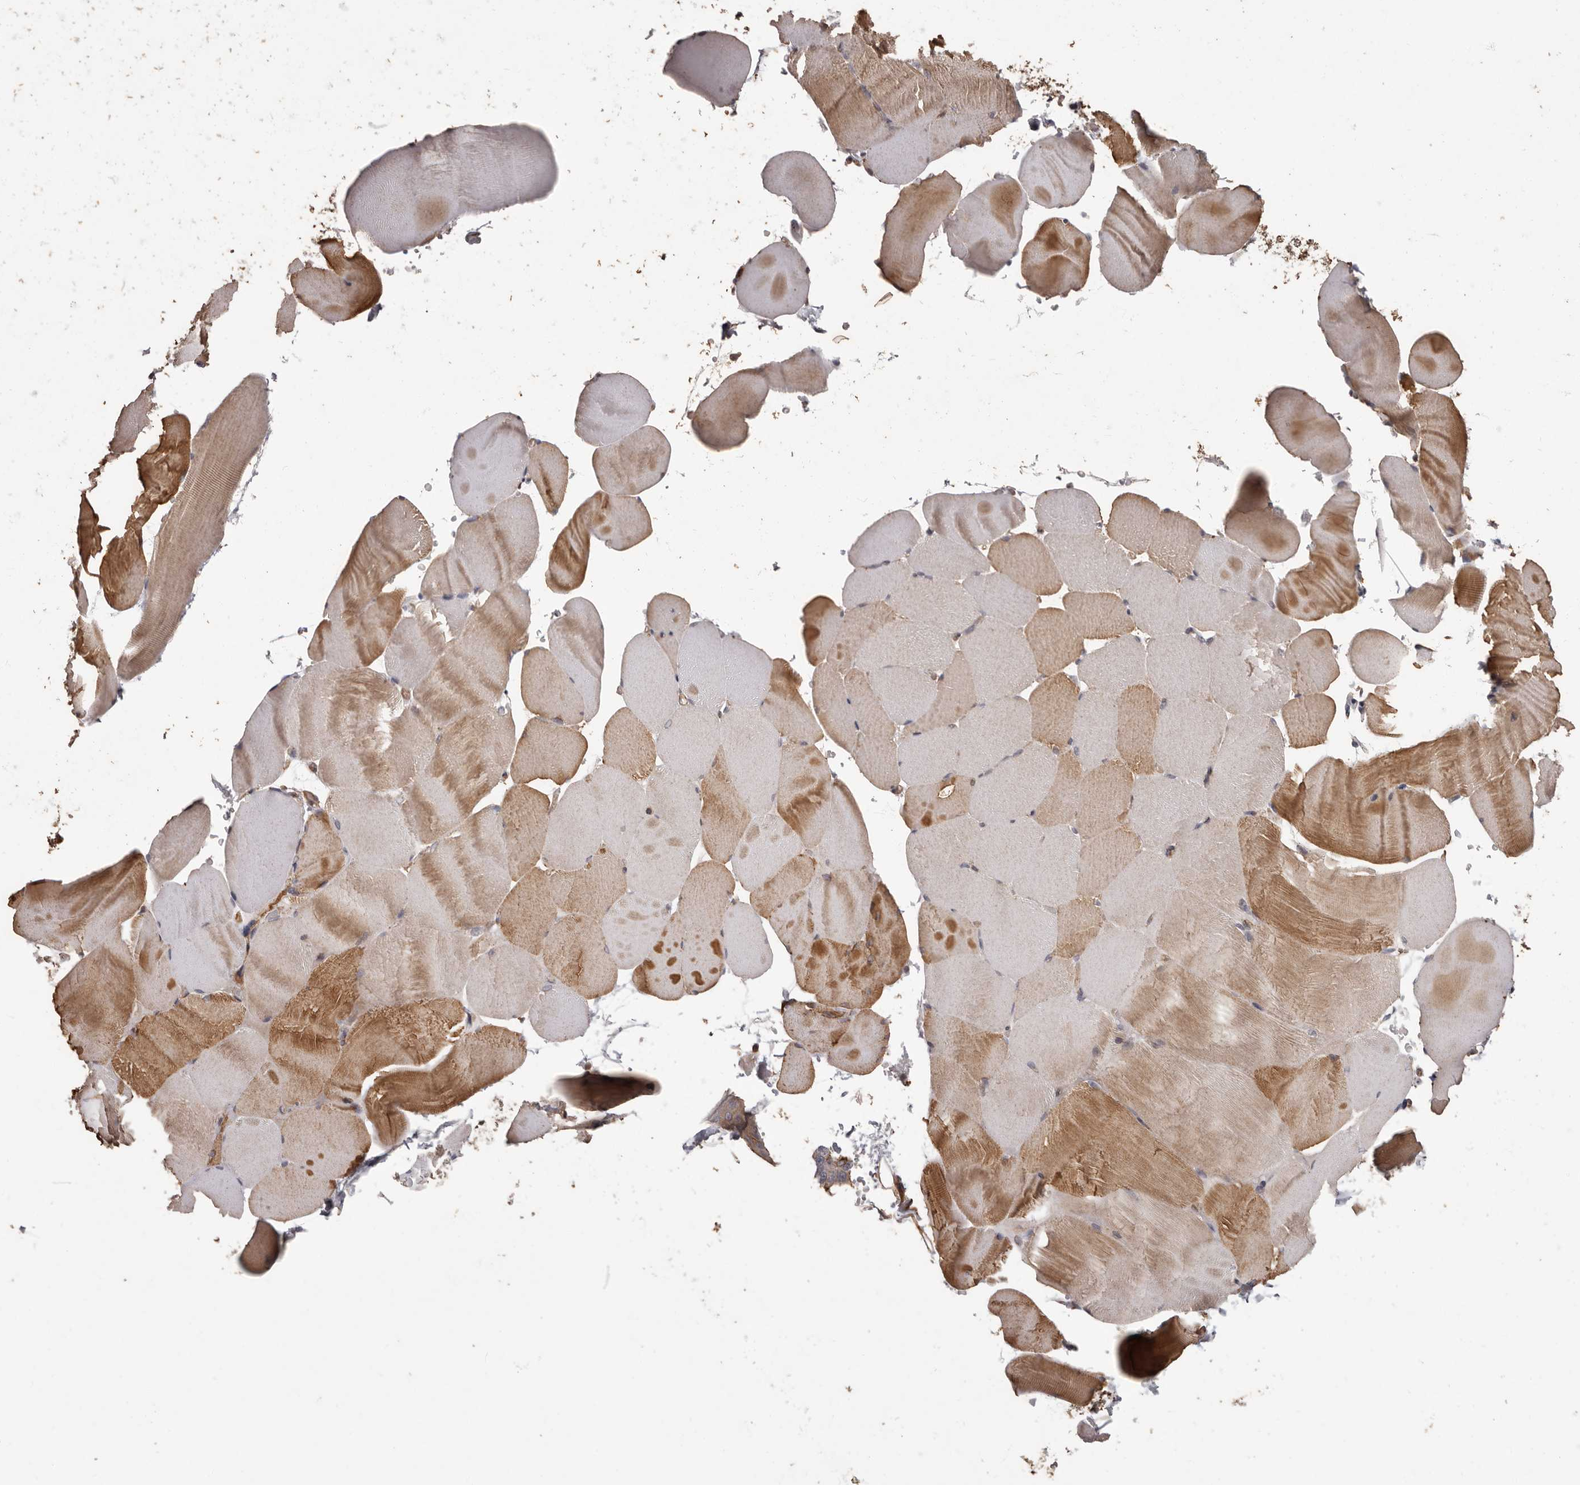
{"staining": {"intensity": "moderate", "quantity": "25%-75%", "location": "cytoplasmic/membranous"}, "tissue": "skeletal muscle", "cell_type": "Myocytes", "image_type": "normal", "snomed": [{"axis": "morphology", "description": "Normal tissue, NOS"}, {"axis": "topography", "description": "Skeletal muscle"}, {"axis": "topography", "description": "Parathyroid gland"}], "caption": "IHC of unremarkable human skeletal muscle demonstrates medium levels of moderate cytoplasmic/membranous positivity in about 25%-75% of myocytes. Nuclei are stained in blue.", "gene": "BRAT1", "patient": {"sex": "female", "age": 37}}